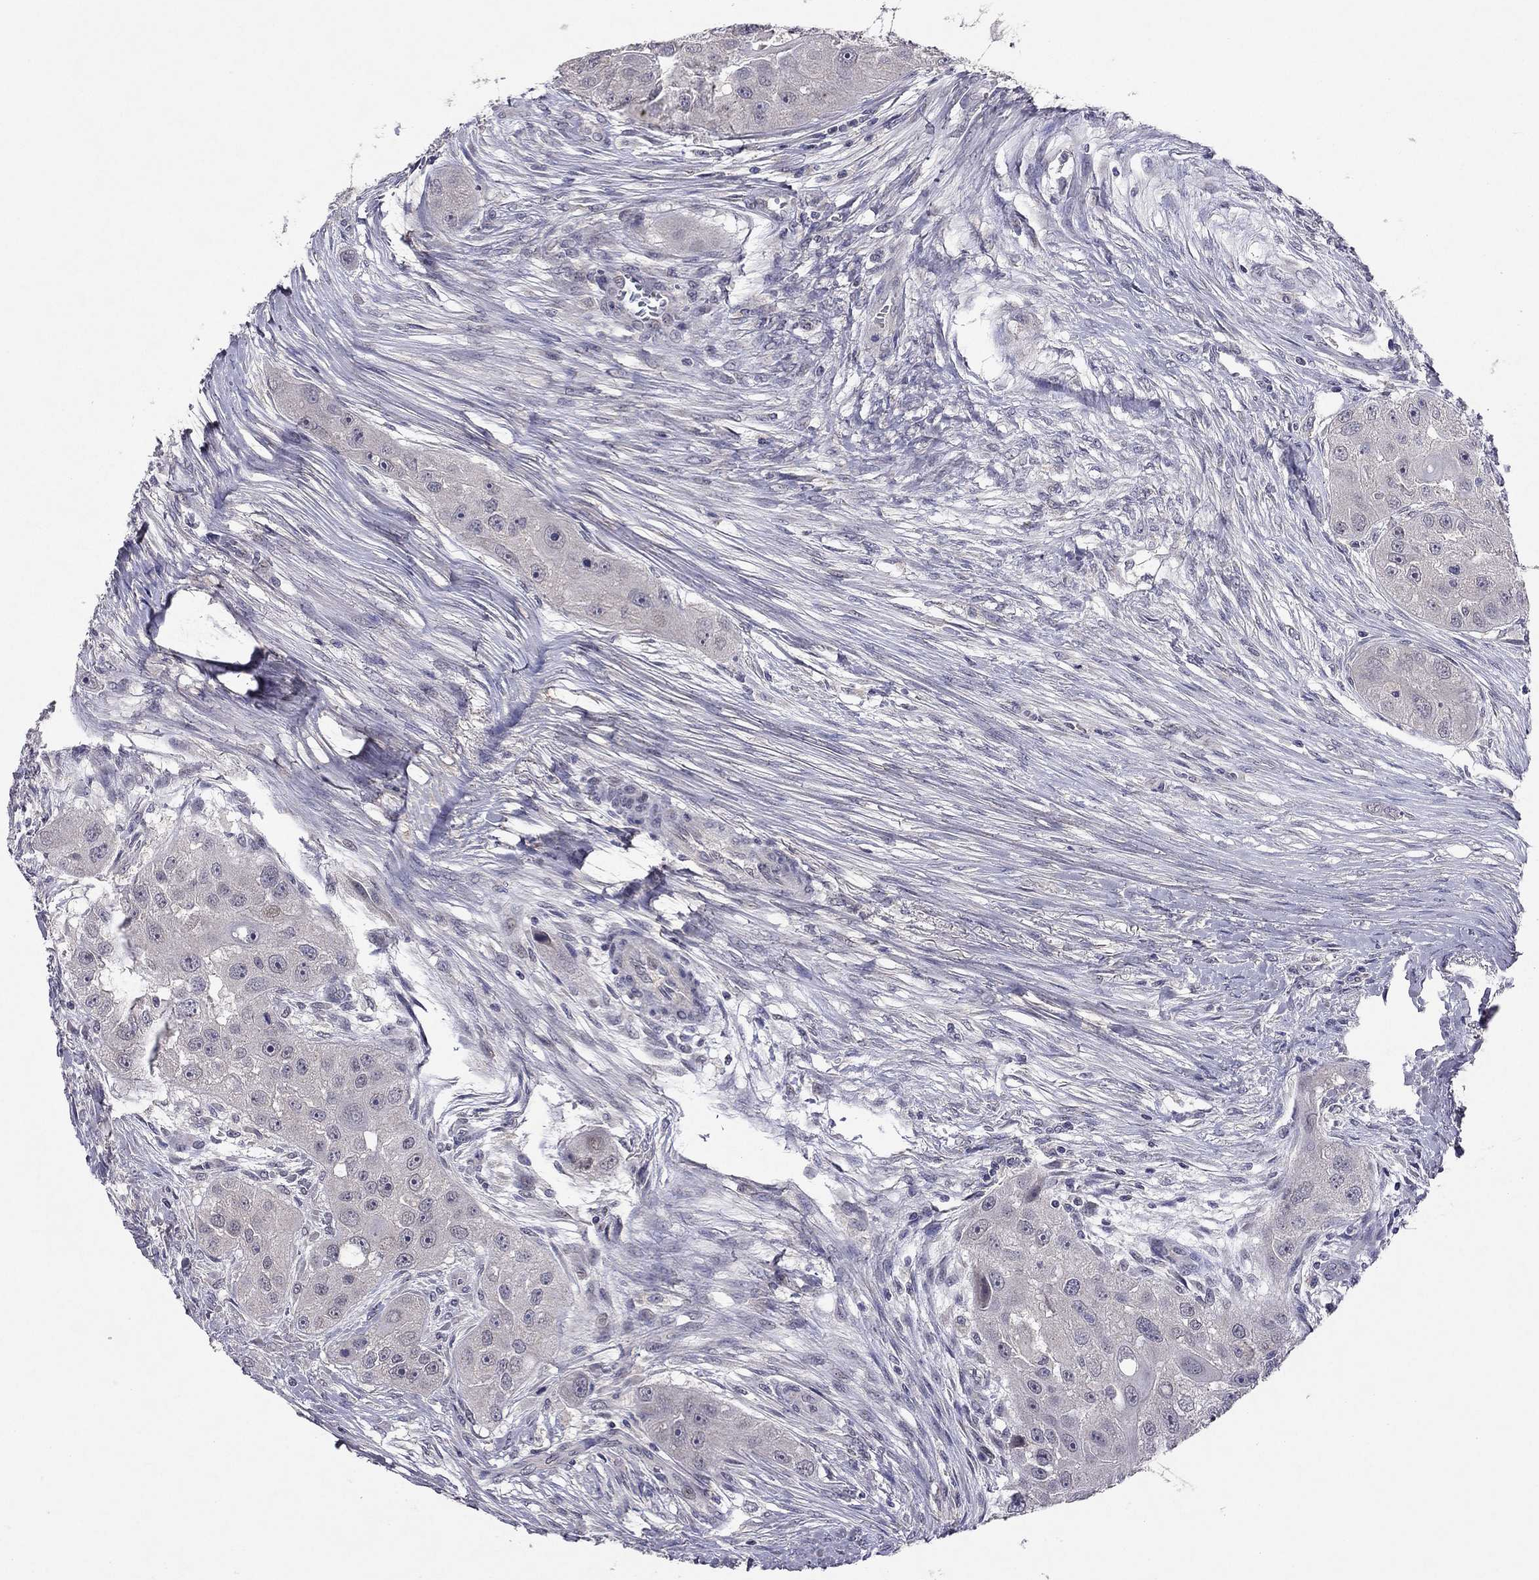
{"staining": {"intensity": "negative", "quantity": "none", "location": "none"}, "tissue": "head and neck cancer", "cell_type": "Tumor cells", "image_type": "cancer", "snomed": [{"axis": "morphology", "description": "Normal tissue, NOS"}, {"axis": "morphology", "description": "Squamous cell carcinoma, NOS"}, {"axis": "topography", "description": "Skeletal muscle"}, {"axis": "topography", "description": "Head-Neck"}], "caption": "The immunohistochemistry image has no significant positivity in tumor cells of squamous cell carcinoma (head and neck) tissue.", "gene": "ESR2", "patient": {"sex": "male", "age": 51}}